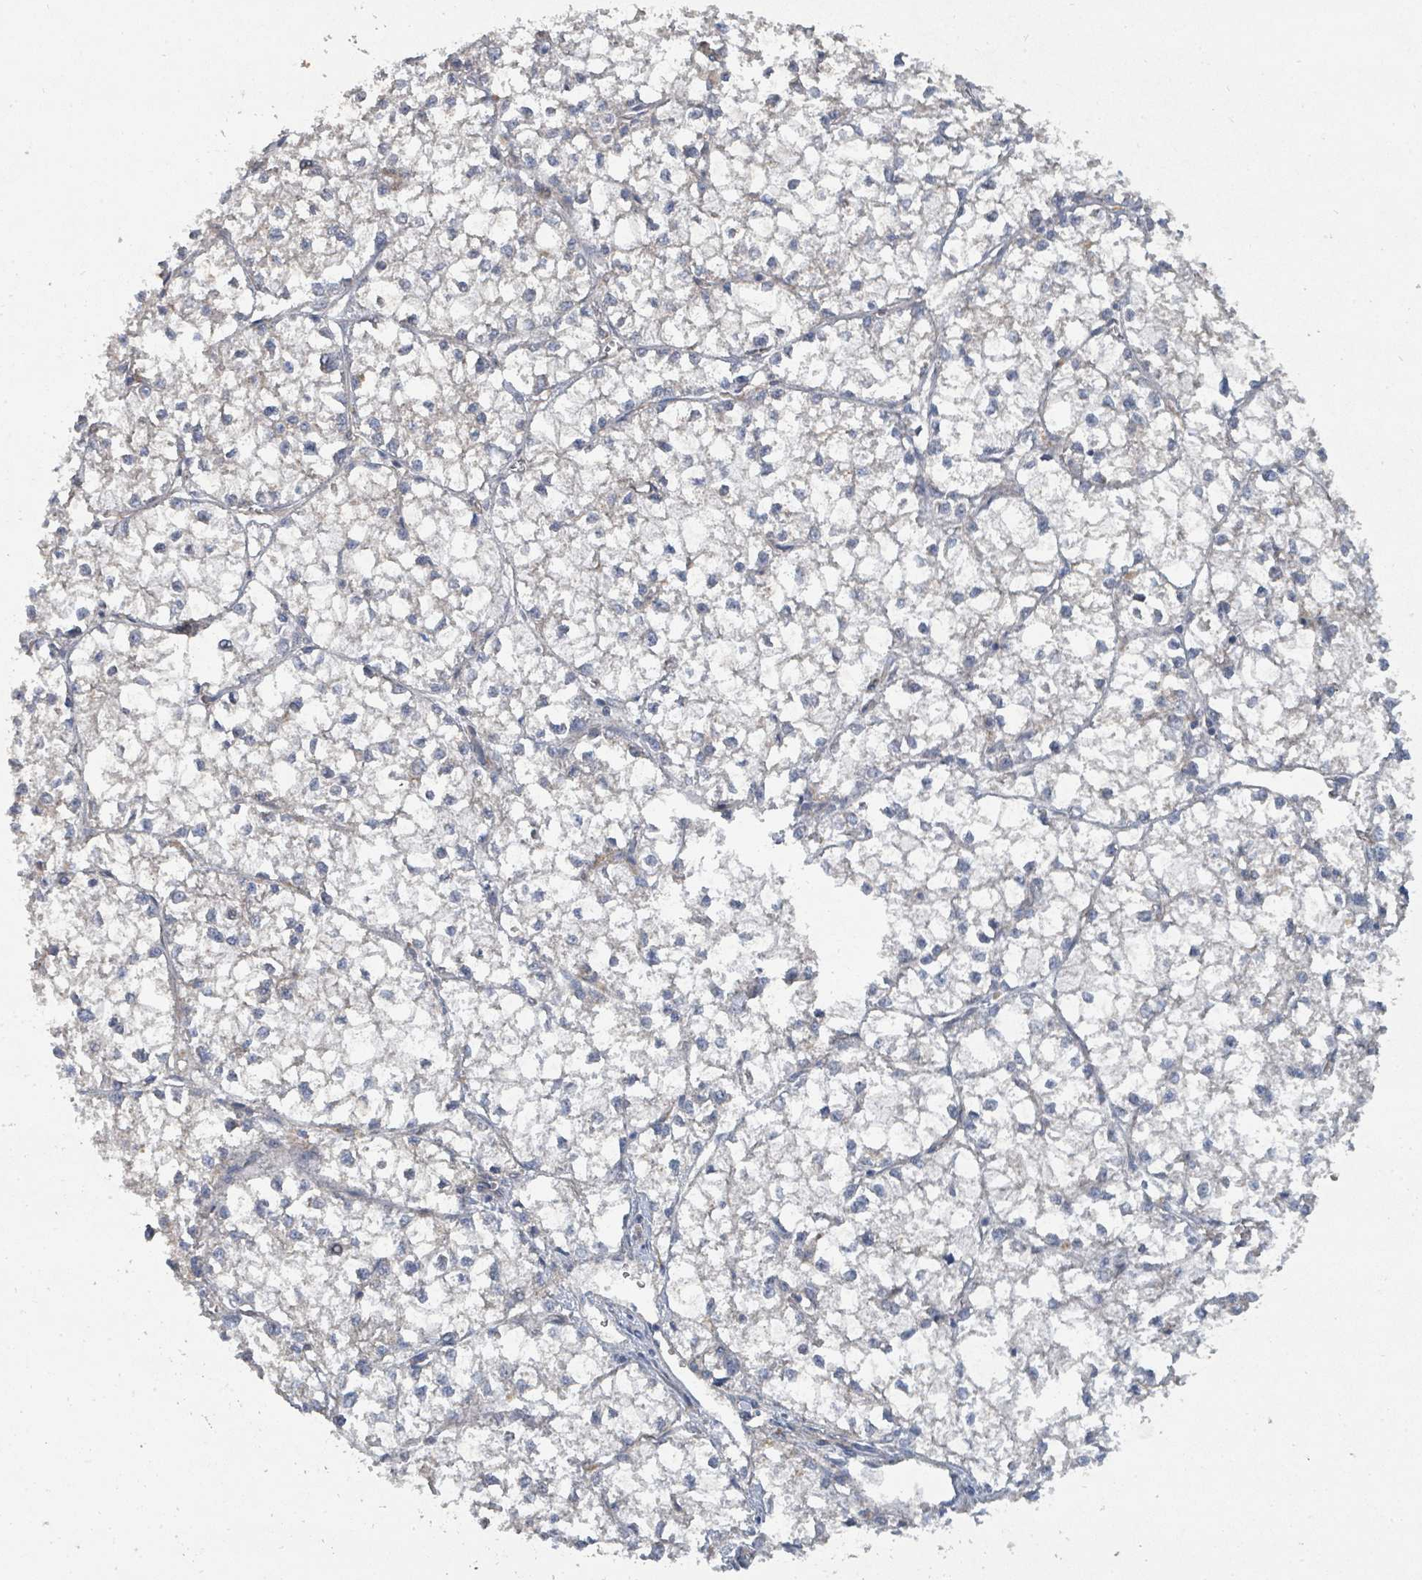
{"staining": {"intensity": "negative", "quantity": "none", "location": "none"}, "tissue": "liver cancer", "cell_type": "Tumor cells", "image_type": "cancer", "snomed": [{"axis": "morphology", "description": "Carcinoma, Hepatocellular, NOS"}, {"axis": "topography", "description": "Liver"}], "caption": "Liver hepatocellular carcinoma stained for a protein using immunohistochemistry (IHC) reveals no staining tumor cells.", "gene": "IFIT1", "patient": {"sex": "female", "age": 43}}